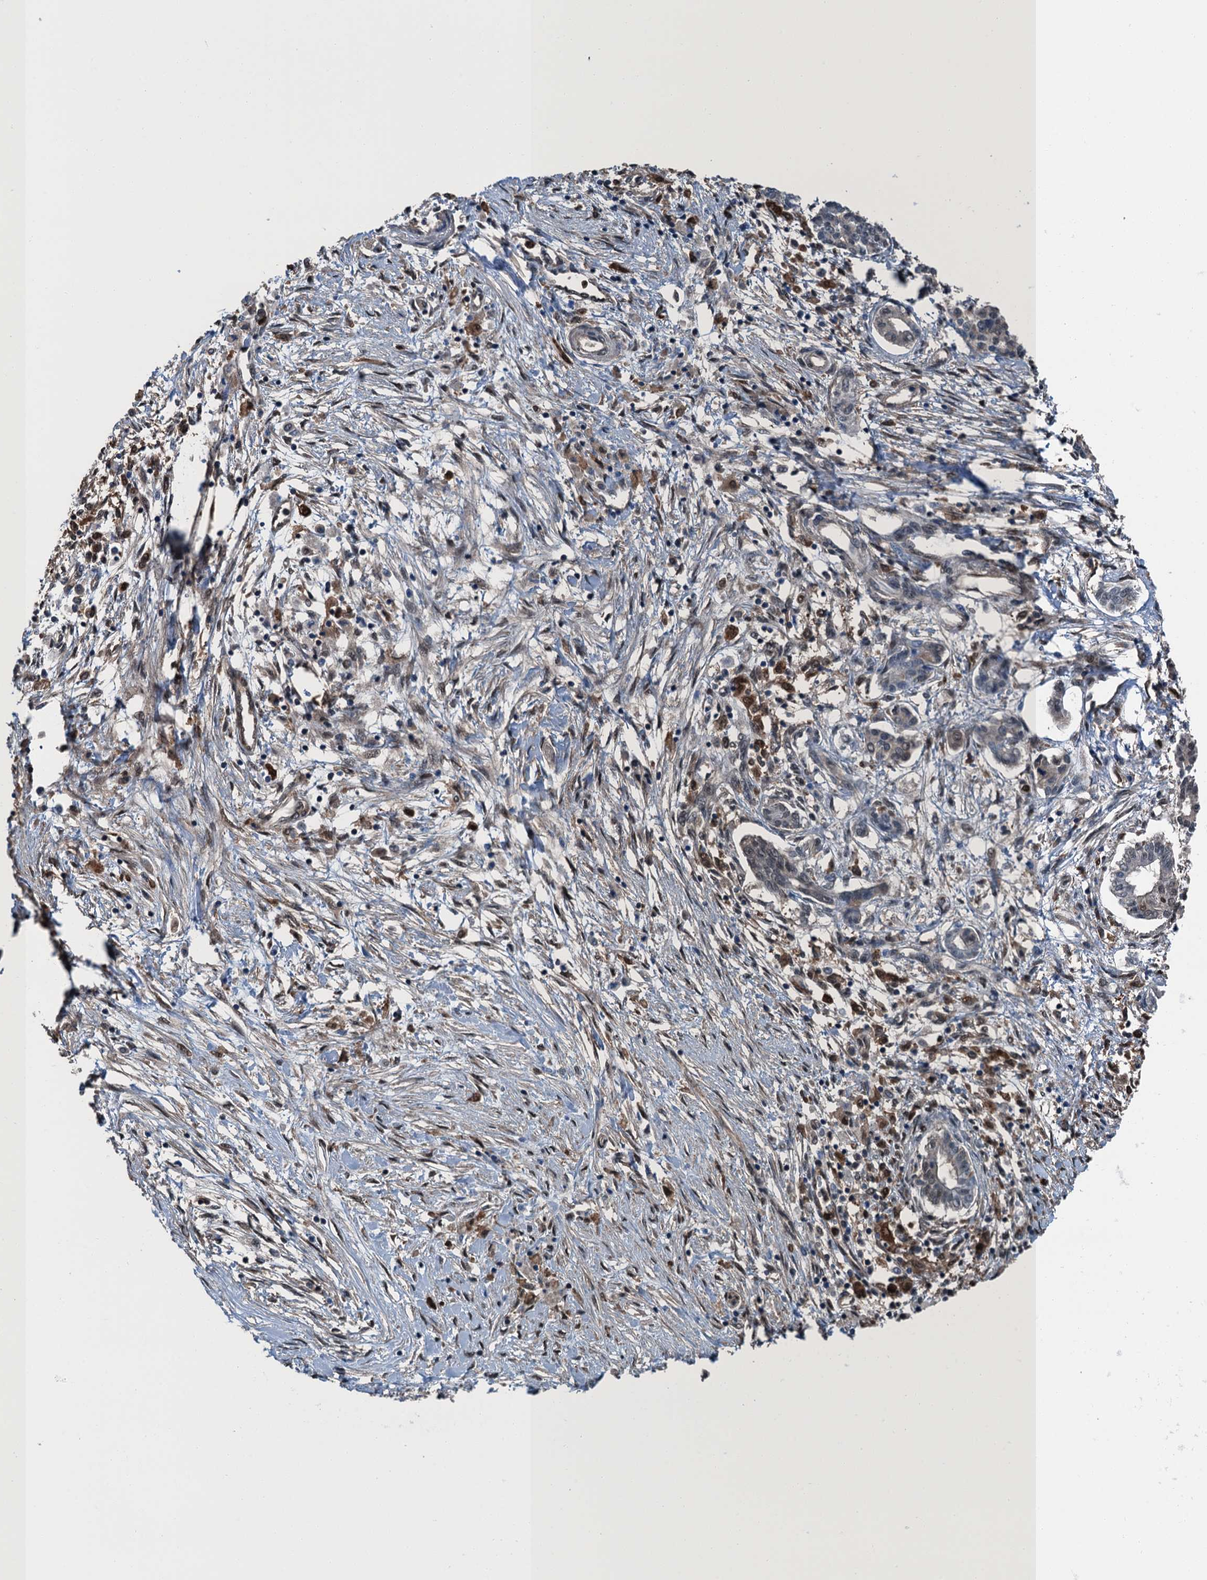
{"staining": {"intensity": "negative", "quantity": "none", "location": "none"}, "tissue": "pancreatic cancer", "cell_type": "Tumor cells", "image_type": "cancer", "snomed": [{"axis": "morphology", "description": "Adenocarcinoma, NOS"}, {"axis": "topography", "description": "Pancreas"}], "caption": "DAB immunohistochemical staining of human adenocarcinoma (pancreatic) displays no significant staining in tumor cells.", "gene": "RNH1", "patient": {"sex": "female", "age": 50}}